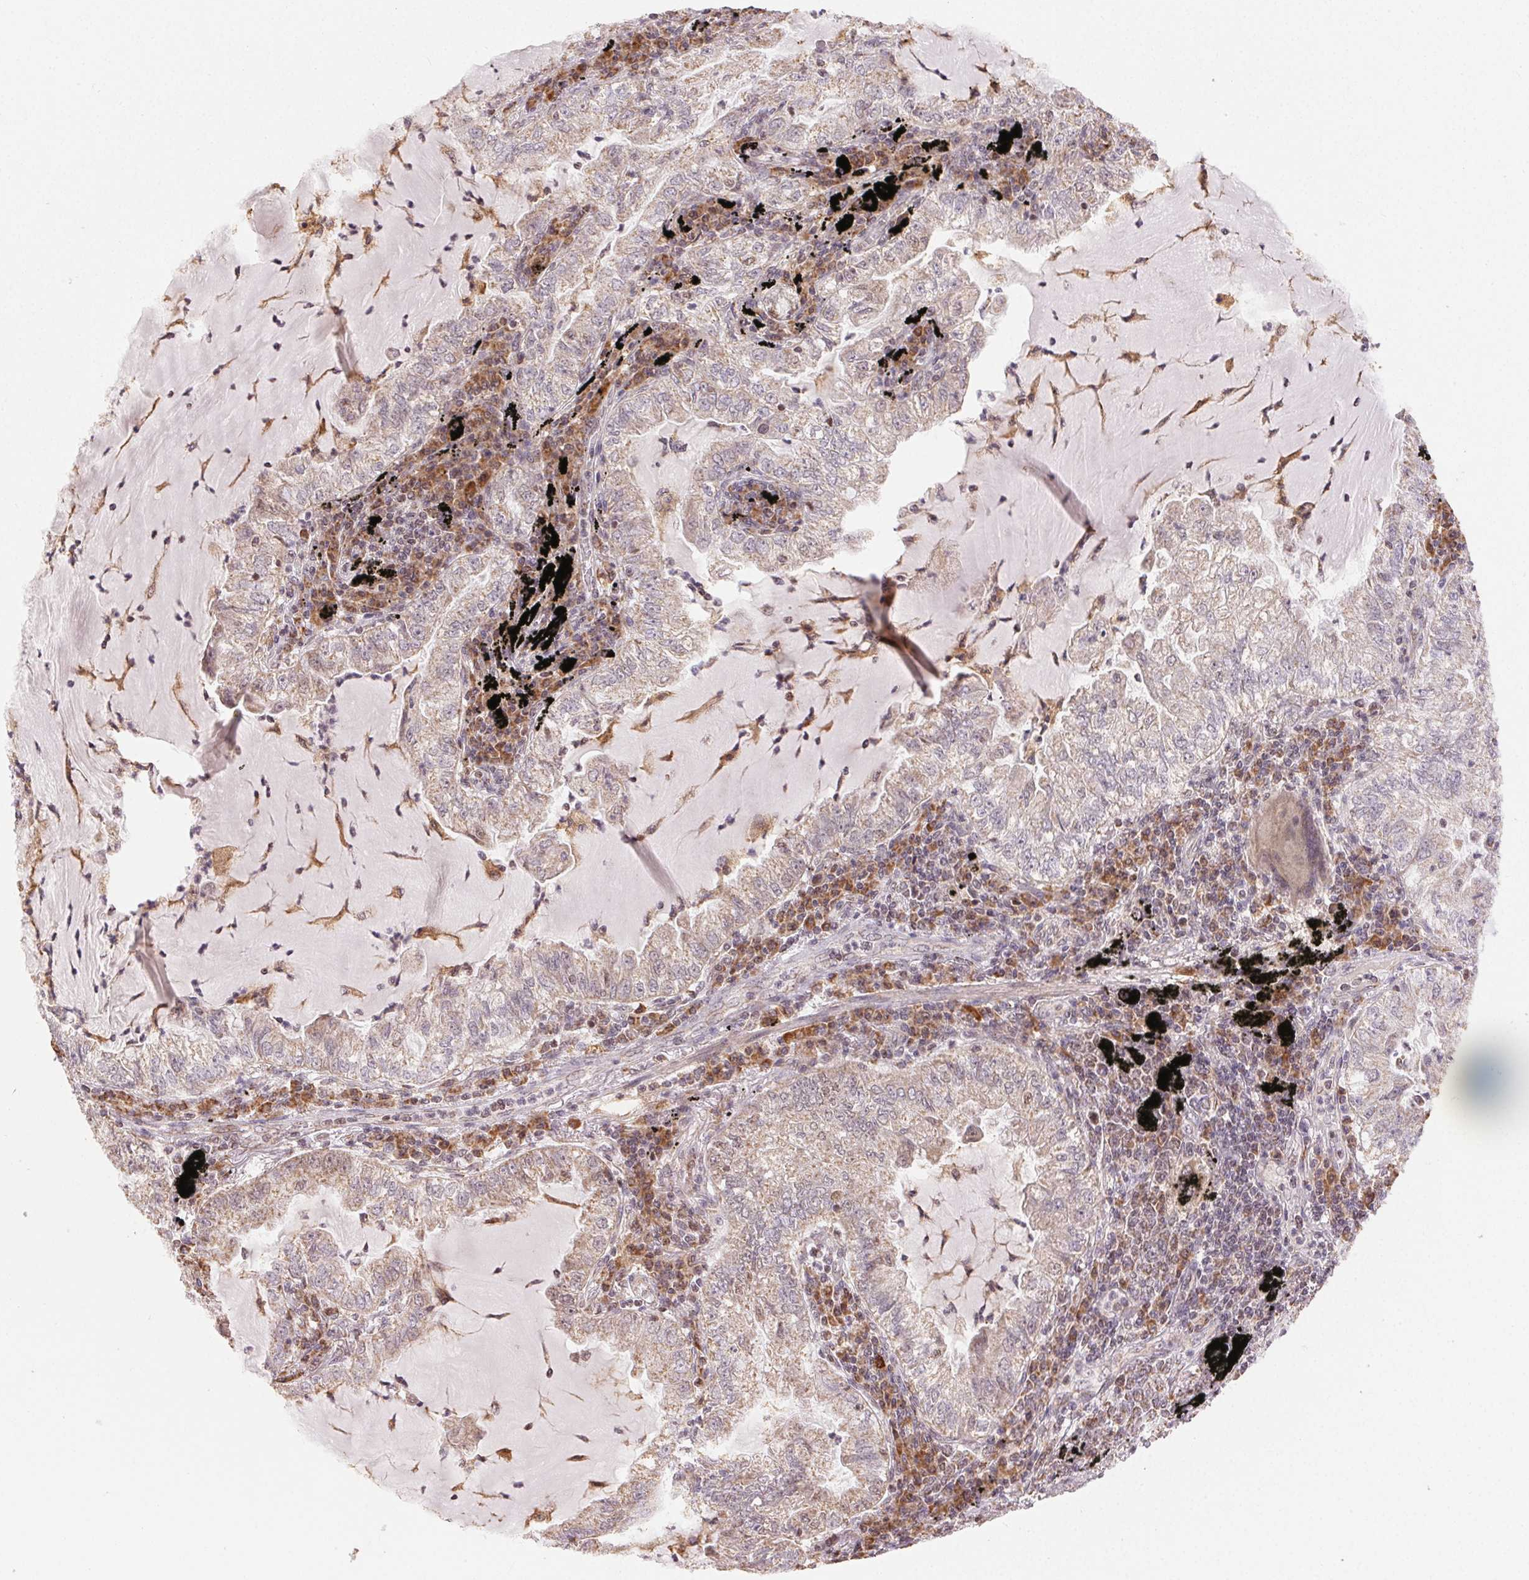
{"staining": {"intensity": "weak", "quantity": "25%-75%", "location": "cytoplasmic/membranous"}, "tissue": "lung cancer", "cell_type": "Tumor cells", "image_type": "cancer", "snomed": [{"axis": "morphology", "description": "Adenocarcinoma, NOS"}, {"axis": "topography", "description": "Lung"}], "caption": "High-power microscopy captured an immunohistochemistry (IHC) histopathology image of lung cancer (adenocarcinoma), revealing weak cytoplasmic/membranous staining in about 25%-75% of tumor cells.", "gene": "PIWIL4", "patient": {"sex": "female", "age": 73}}